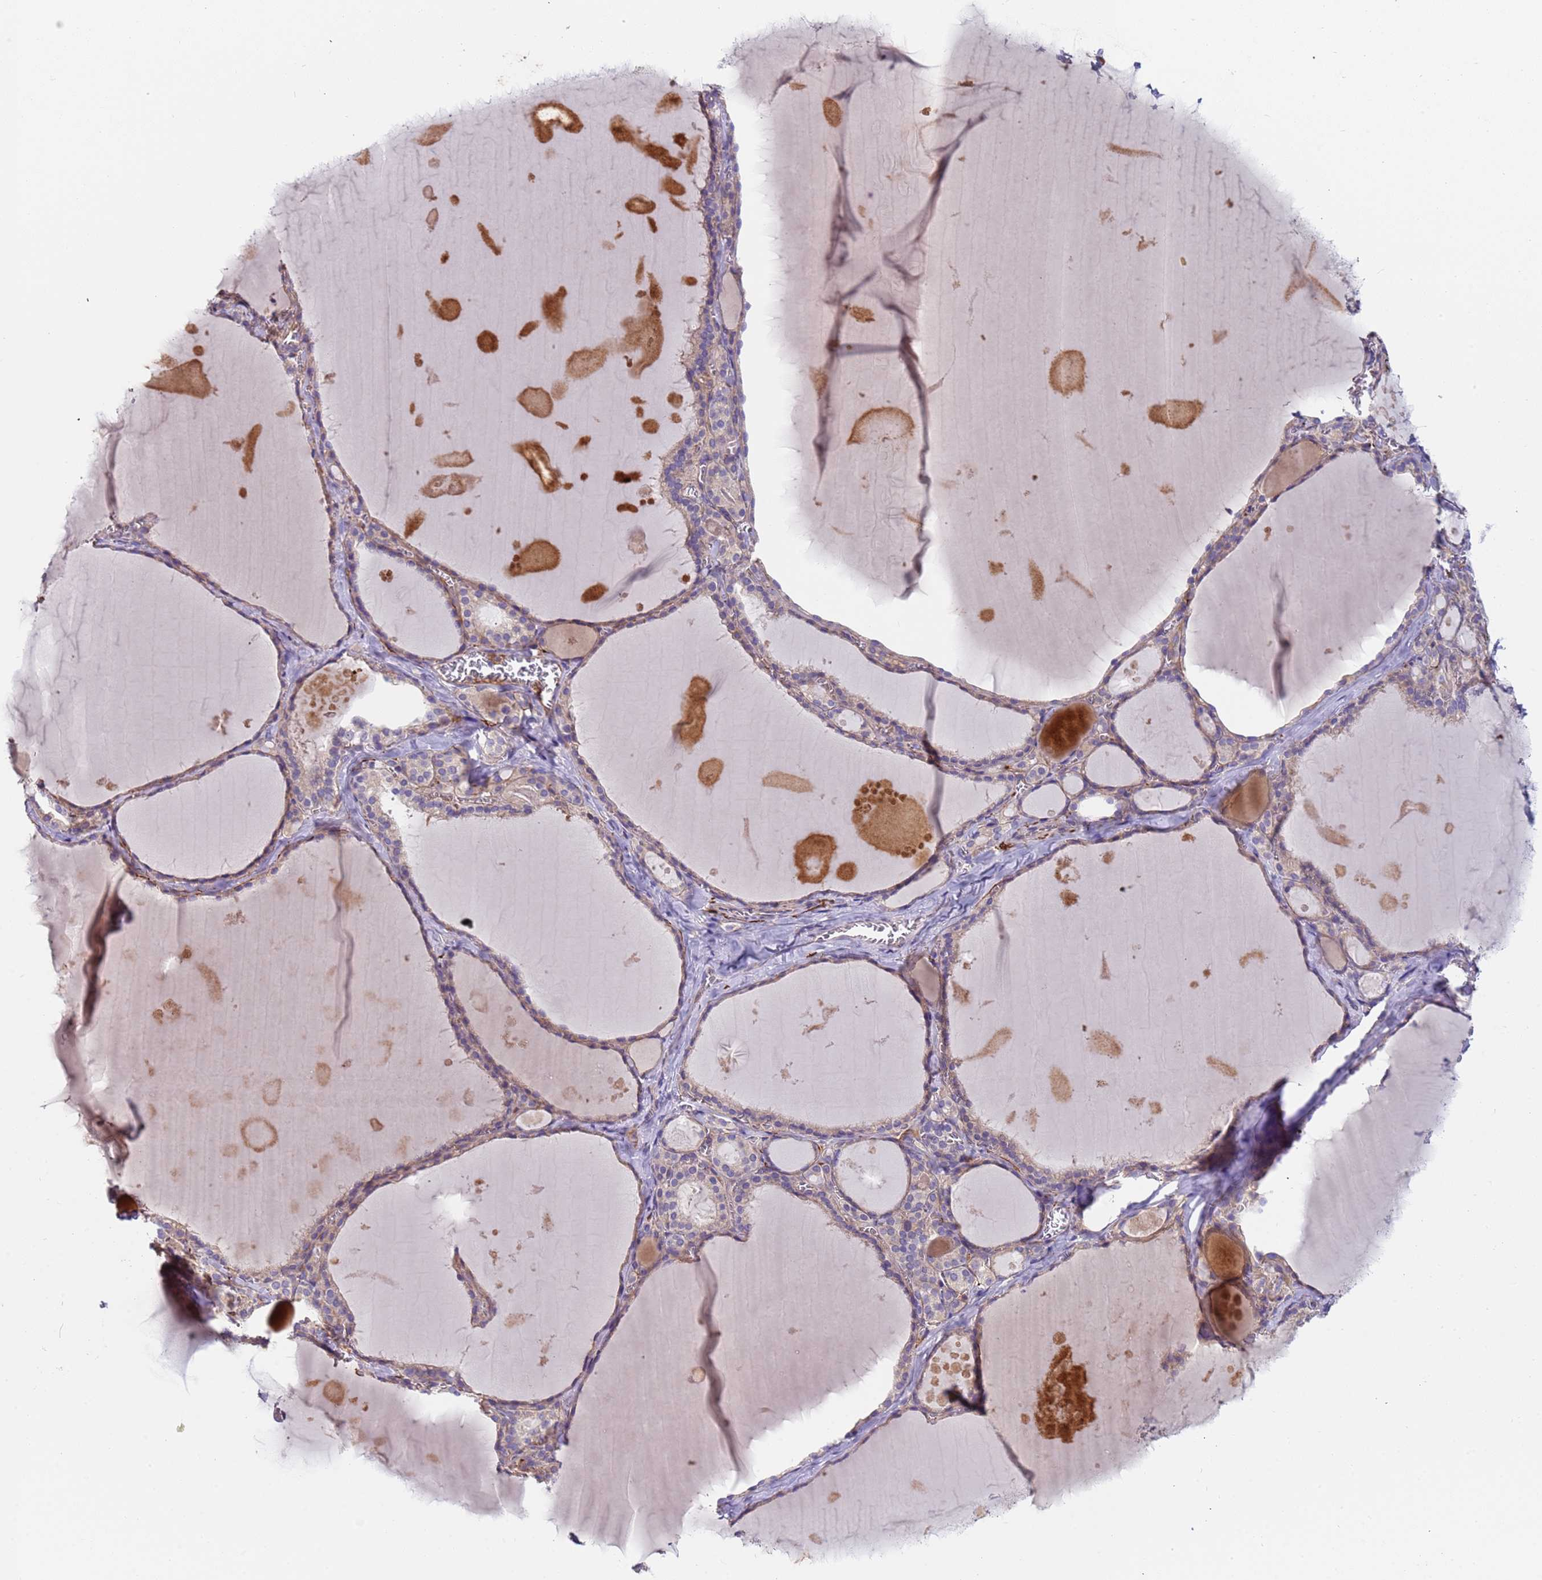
{"staining": {"intensity": "moderate", "quantity": "25%-75%", "location": "cytoplasmic/membranous"}, "tissue": "thyroid gland", "cell_type": "Glandular cells", "image_type": "normal", "snomed": [{"axis": "morphology", "description": "Normal tissue, NOS"}, {"axis": "topography", "description": "Thyroid gland"}], "caption": "Immunohistochemical staining of unremarkable thyroid gland reveals 25%-75% levels of moderate cytoplasmic/membranous protein staining in approximately 25%-75% of glandular cells. The protein of interest is shown in brown color, while the nuclei are stained blue.", "gene": "PAQR7", "patient": {"sex": "male", "age": 56}}